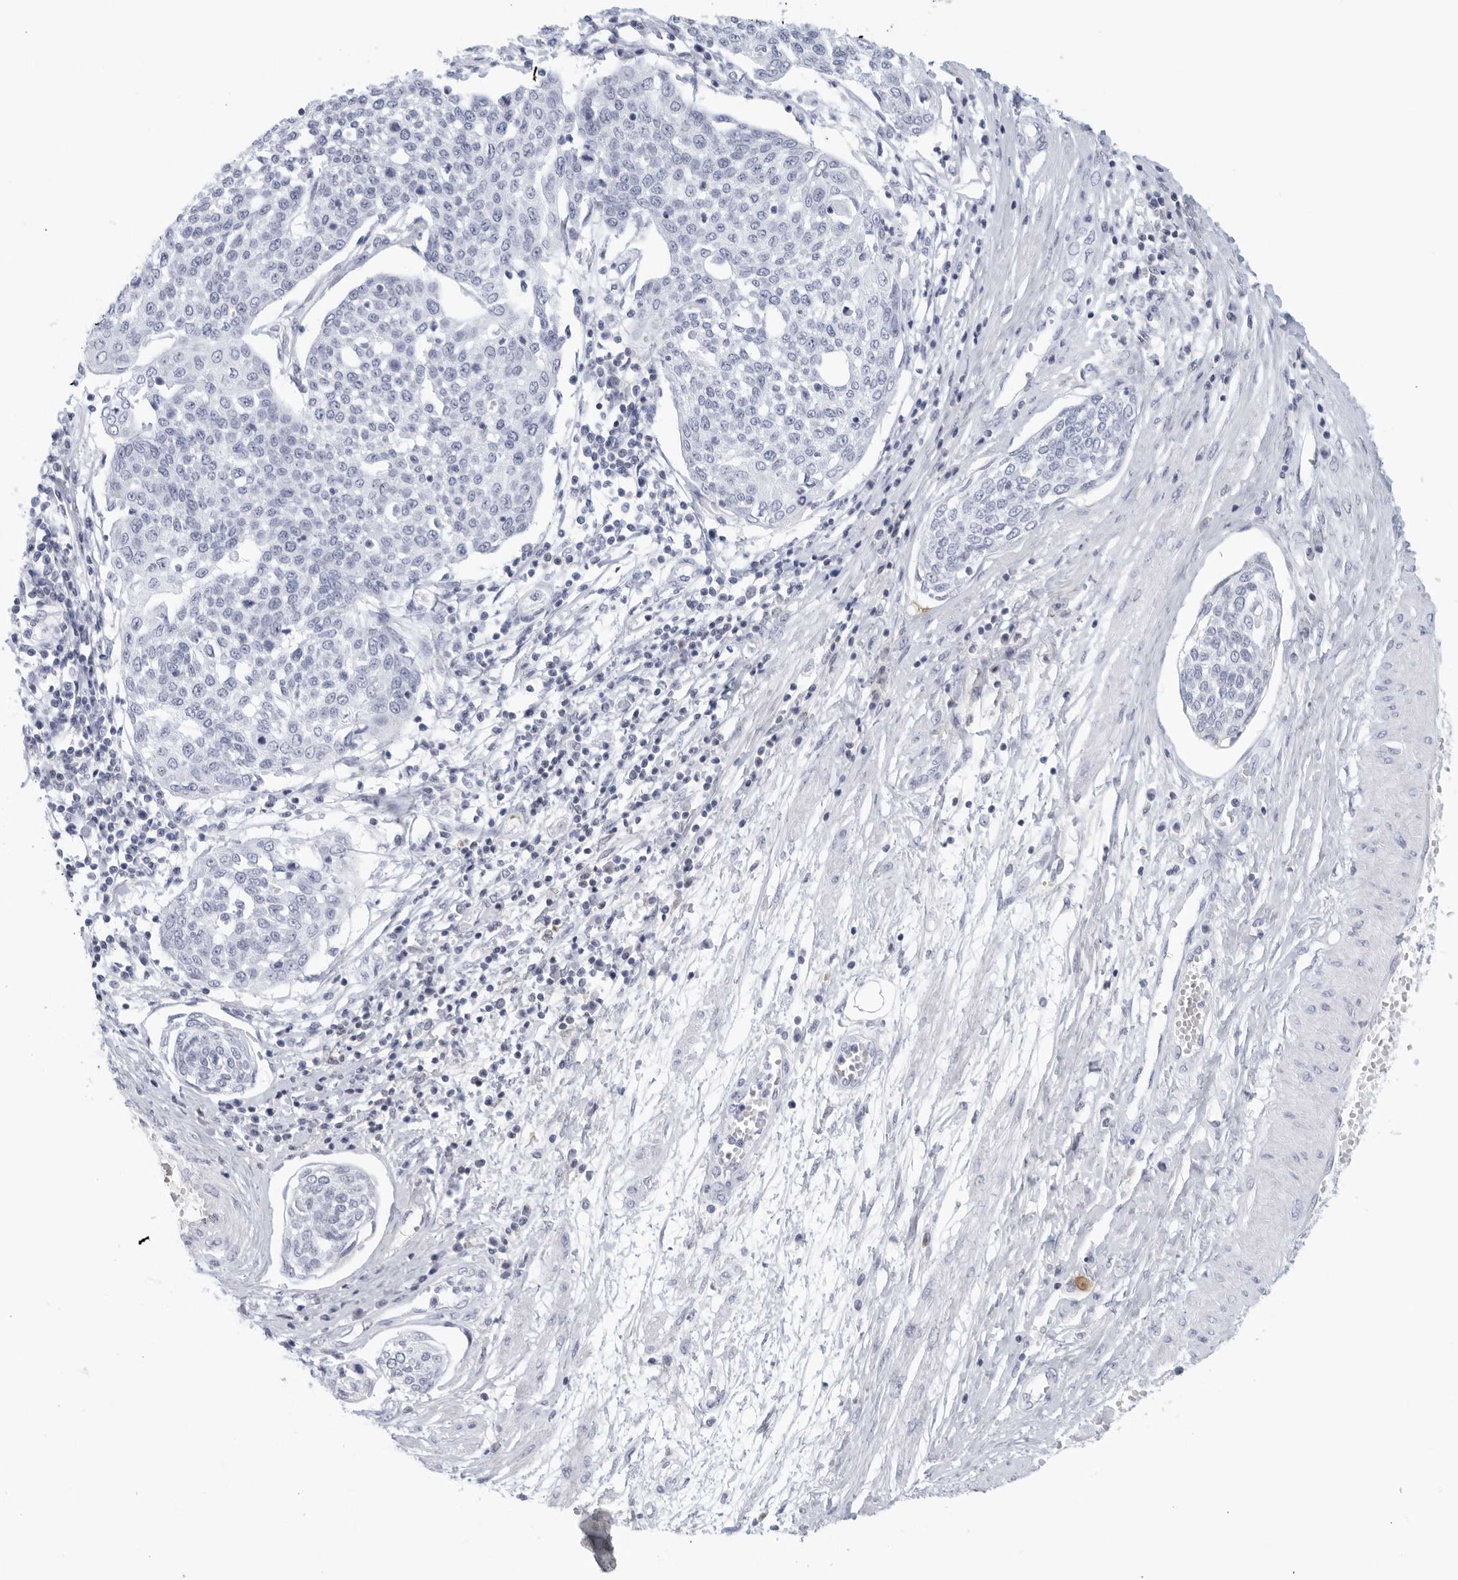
{"staining": {"intensity": "negative", "quantity": "none", "location": "none"}, "tissue": "cervical cancer", "cell_type": "Tumor cells", "image_type": "cancer", "snomed": [{"axis": "morphology", "description": "Squamous cell carcinoma, NOS"}, {"axis": "topography", "description": "Cervix"}], "caption": "Cervical squamous cell carcinoma stained for a protein using immunohistochemistry reveals no expression tumor cells.", "gene": "FGG", "patient": {"sex": "female", "age": 34}}